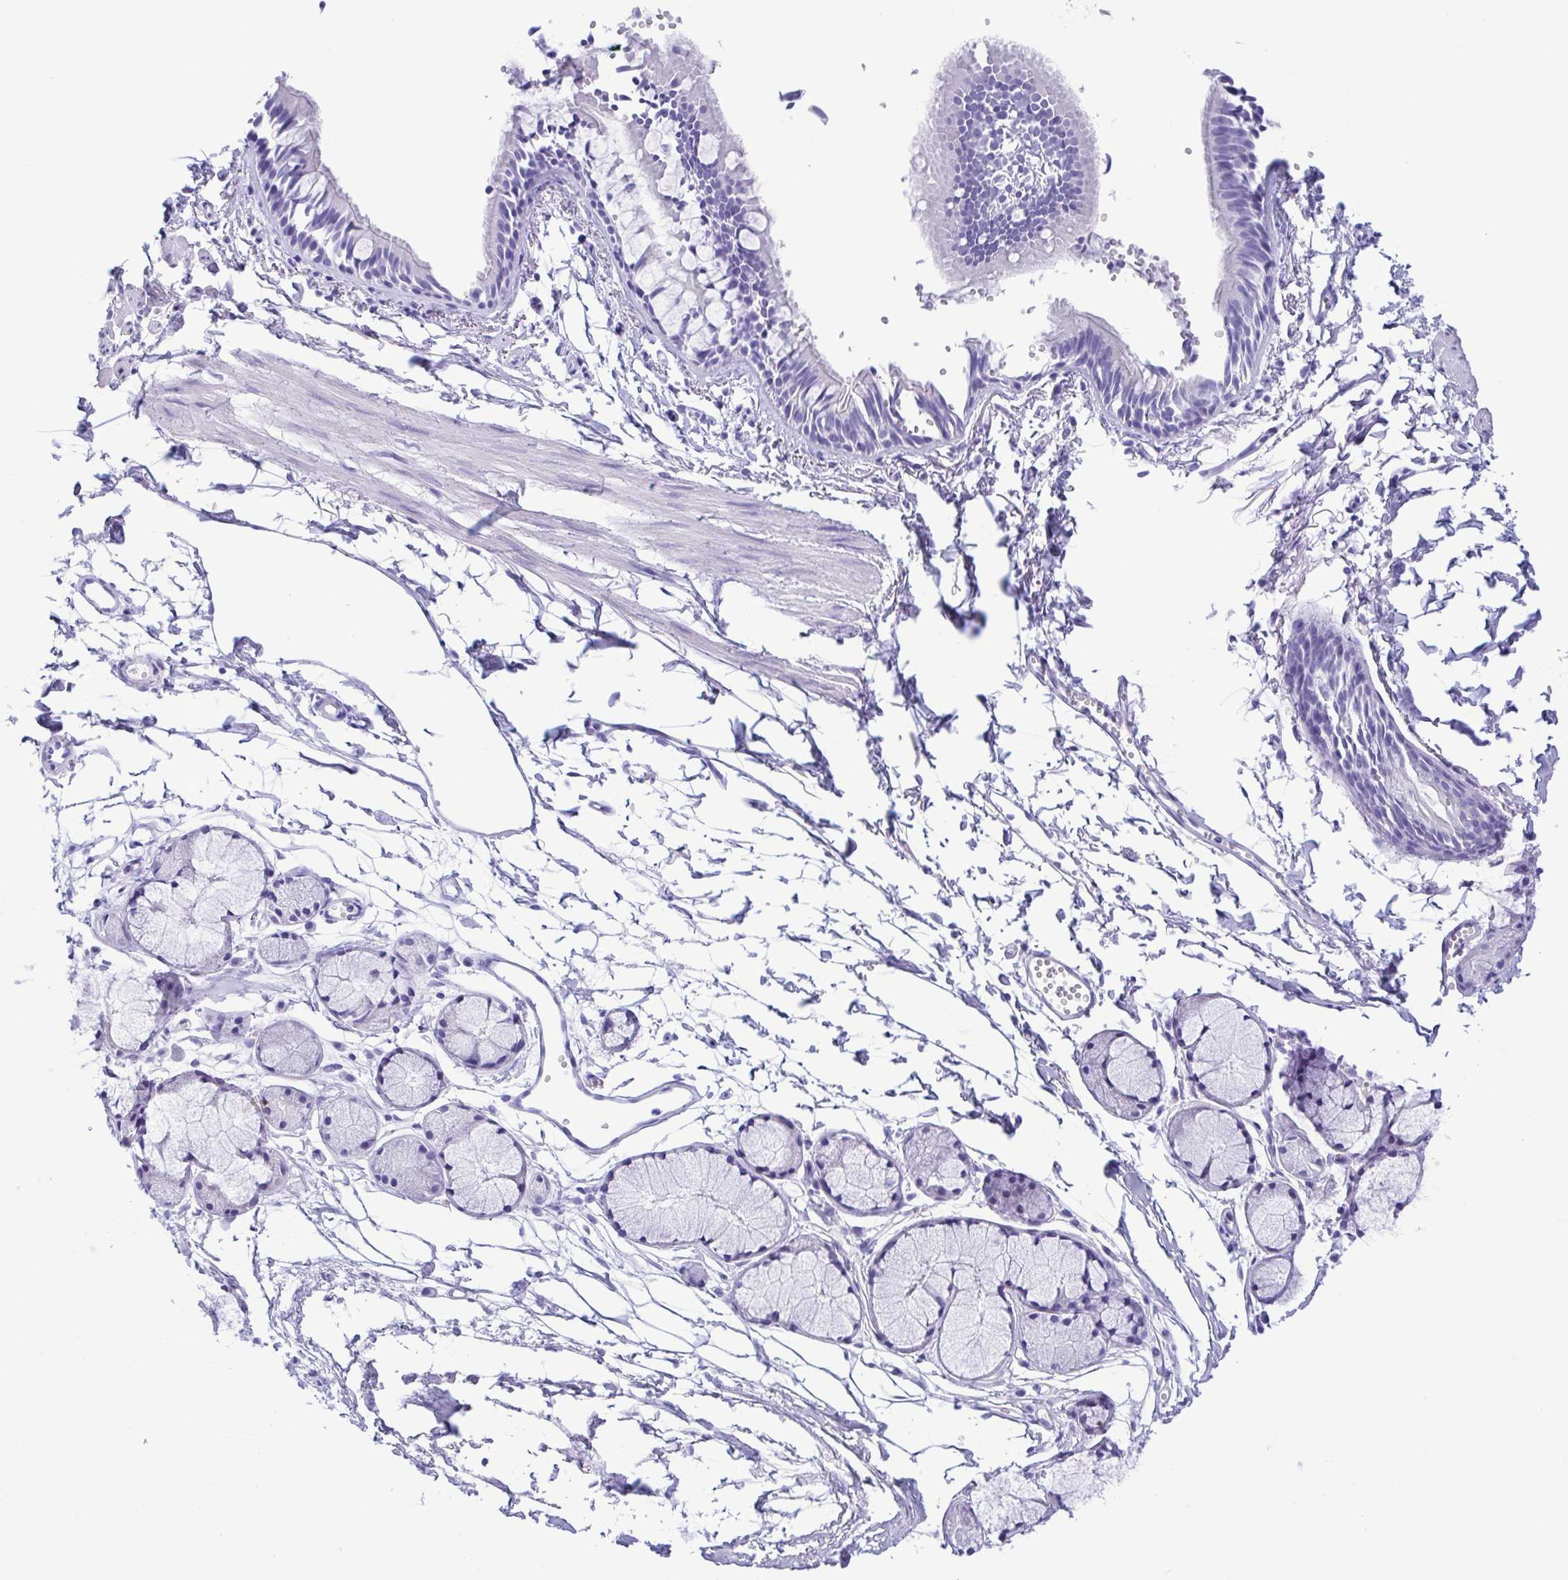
{"staining": {"intensity": "negative", "quantity": "none", "location": "none"}, "tissue": "bronchus", "cell_type": "Respiratory epithelial cells", "image_type": "normal", "snomed": [{"axis": "morphology", "description": "Normal tissue, NOS"}, {"axis": "topography", "description": "Bronchus"}], "caption": "Immunohistochemistry (IHC) image of benign bronchus: bronchus stained with DAB (3,3'-diaminobenzidine) displays no significant protein staining in respiratory epithelial cells.", "gene": "TSPY10", "patient": {"sex": "female", "age": 59}}